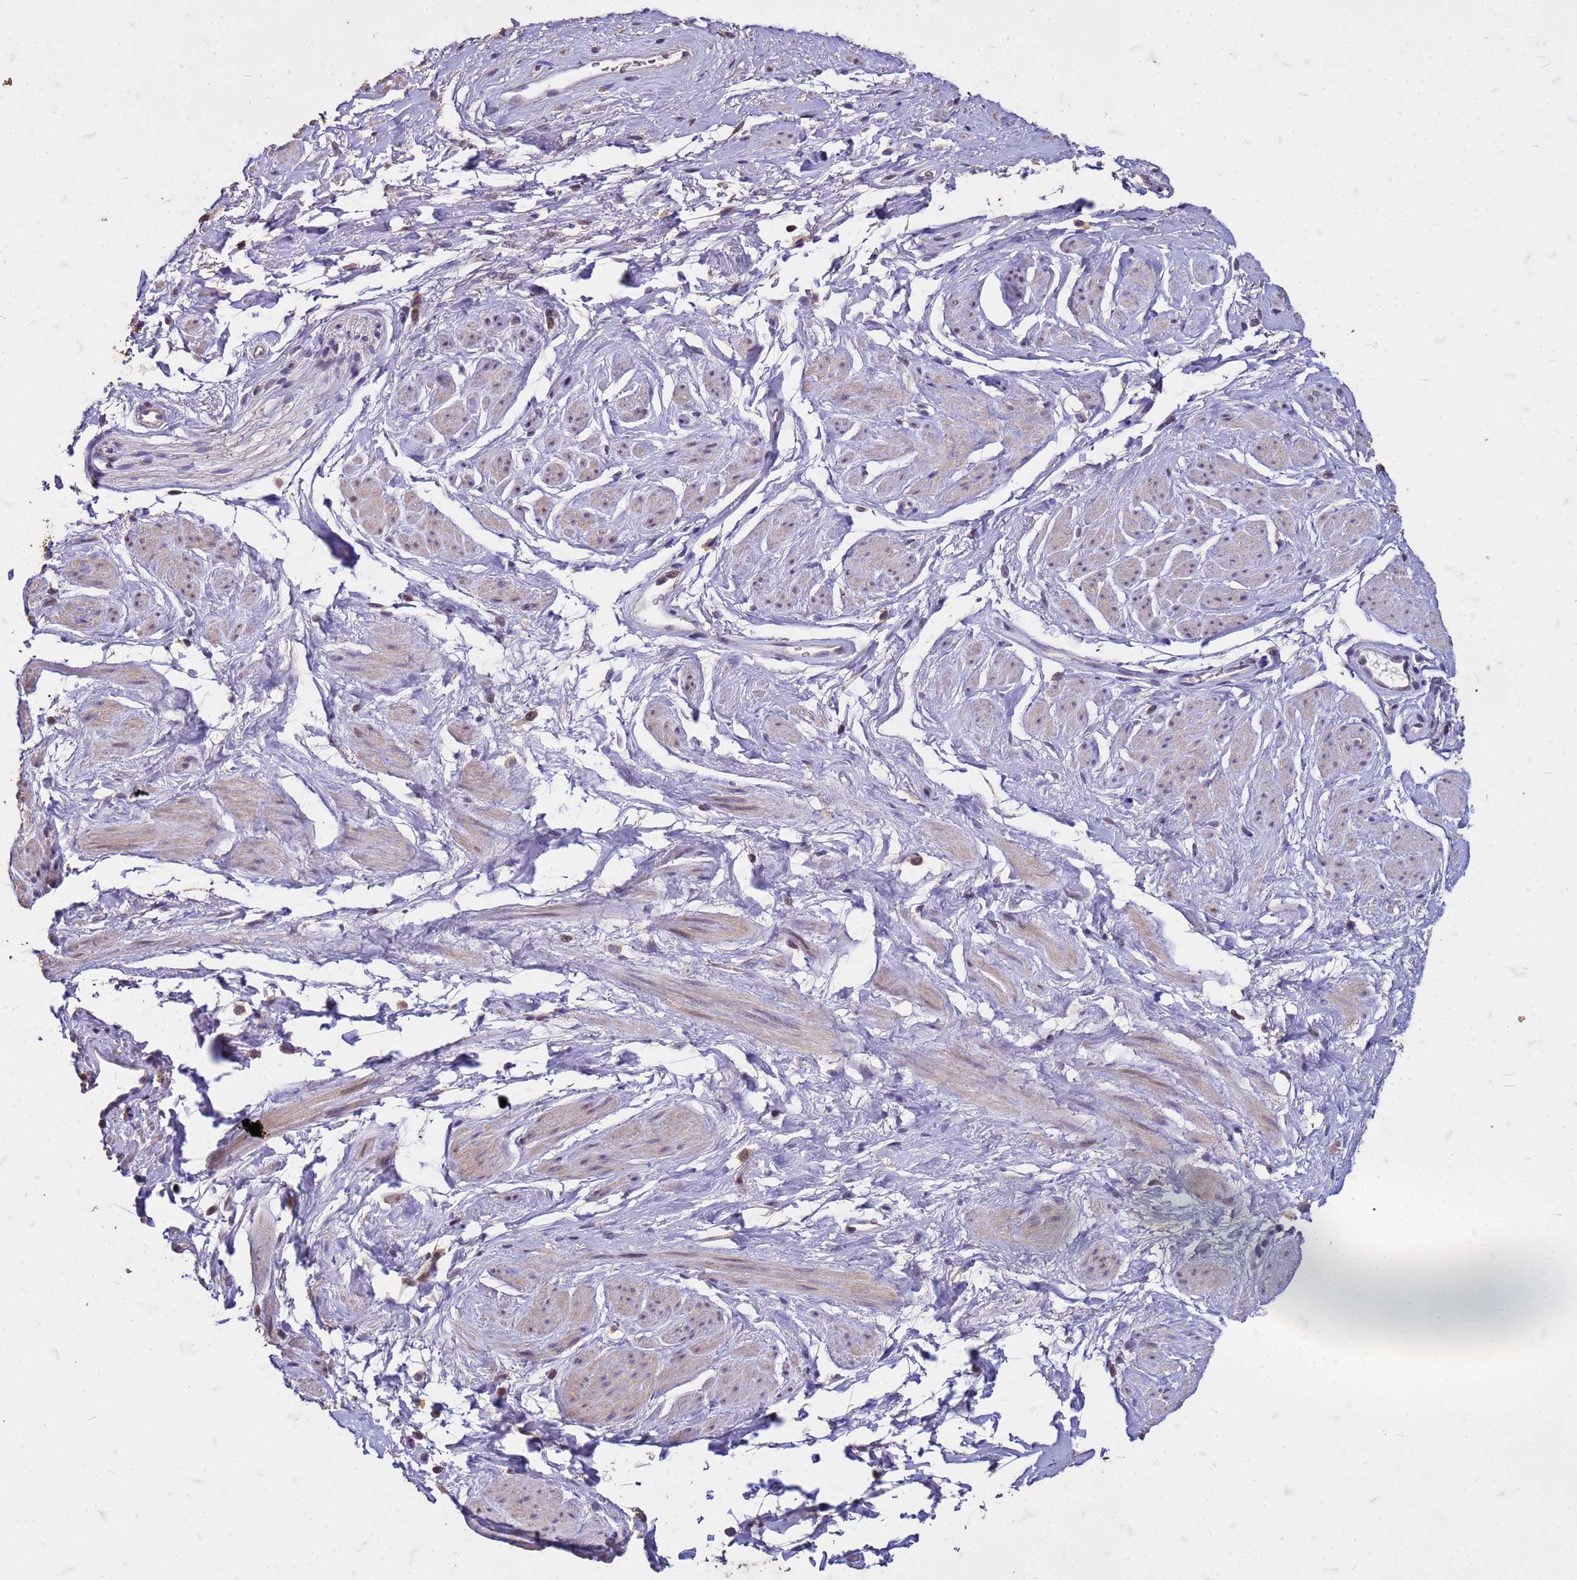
{"staining": {"intensity": "negative", "quantity": "none", "location": "none"}, "tissue": "adipose tissue", "cell_type": "Adipocytes", "image_type": "normal", "snomed": [{"axis": "morphology", "description": "Normal tissue, NOS"}, {"axis": "morphology", "description": "Adenocarcinoma, NOS"}, {"axis": "topography", "description": "Rectum"}, {"axis": "topography", "description": "Vagina"}, {"axis": "topography", "description": "Peripheral nerve tissue"}], "caption": "The immunohistochemistry image has no significant expression in adipocytes of adipose tissue. The staining is performed using DAB (3,3'-diaminobenzidine) brown chromogen with nuclei counter-stained in using hematoxylin.", "gene": "FAM184B", "patient": {"sex": "female", "age": 71}}